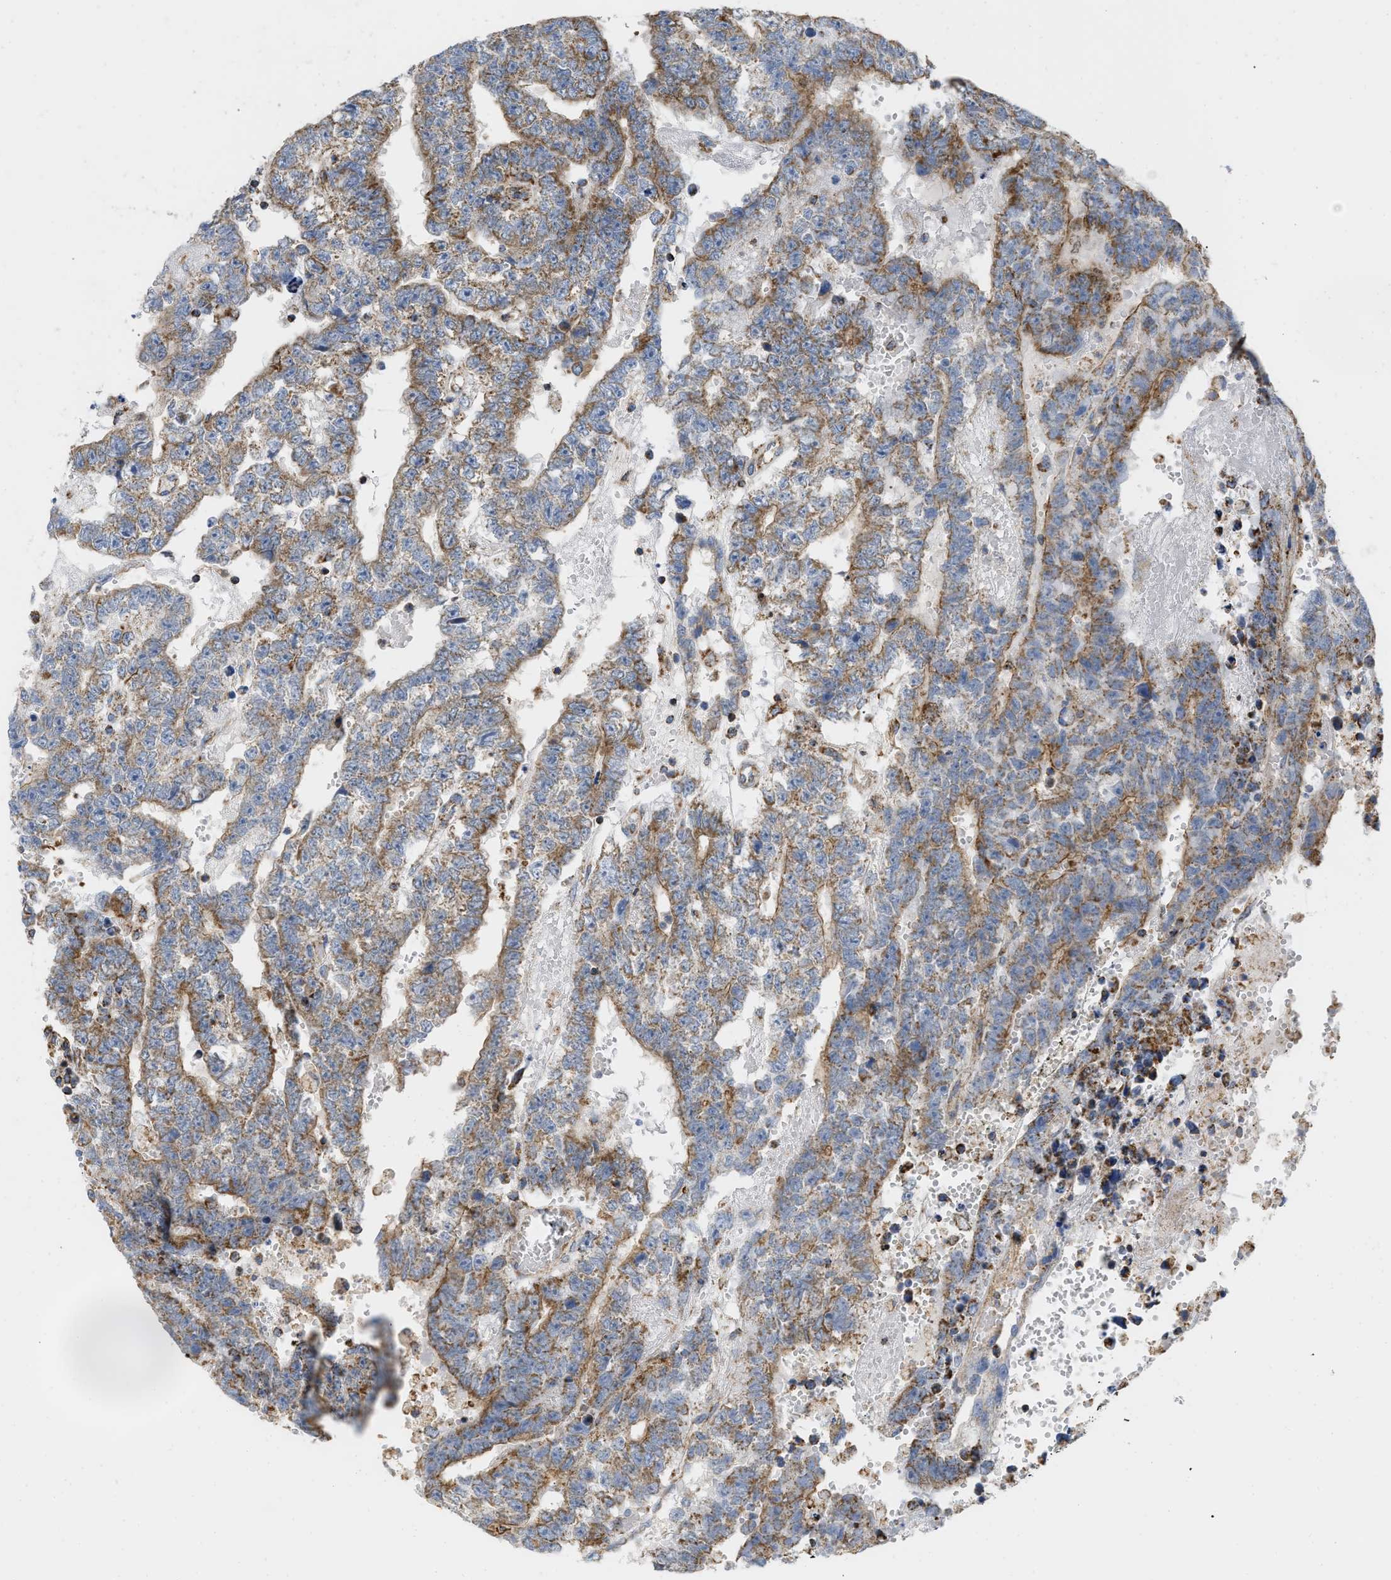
{"staining": {"intensity": "moderate", "quantity": ">75%", "location": "cytoplasmic/membranous"}, "tissue": "testis cancer", "cell_type": "Tumor cells", "image_type": "cancer", "snomed": [{"axis": "morphology", "description": "Carcinoma, Embryonal, NOS"}, {"axis": "topography", "description": "Testis"}], "caption": "Moderate cytoplasmic/membranous positivity is present in approximately >75% of tumor cells in embryonal carcinoma (testis). Using DAB (3,3'-diaminobenzidine) (brown) and hematoxylin (blue) stains, captured at high magnification using brightfield microscopy.", "gene": "GRB10", "patient": {"sex": "male", "age": 25}}